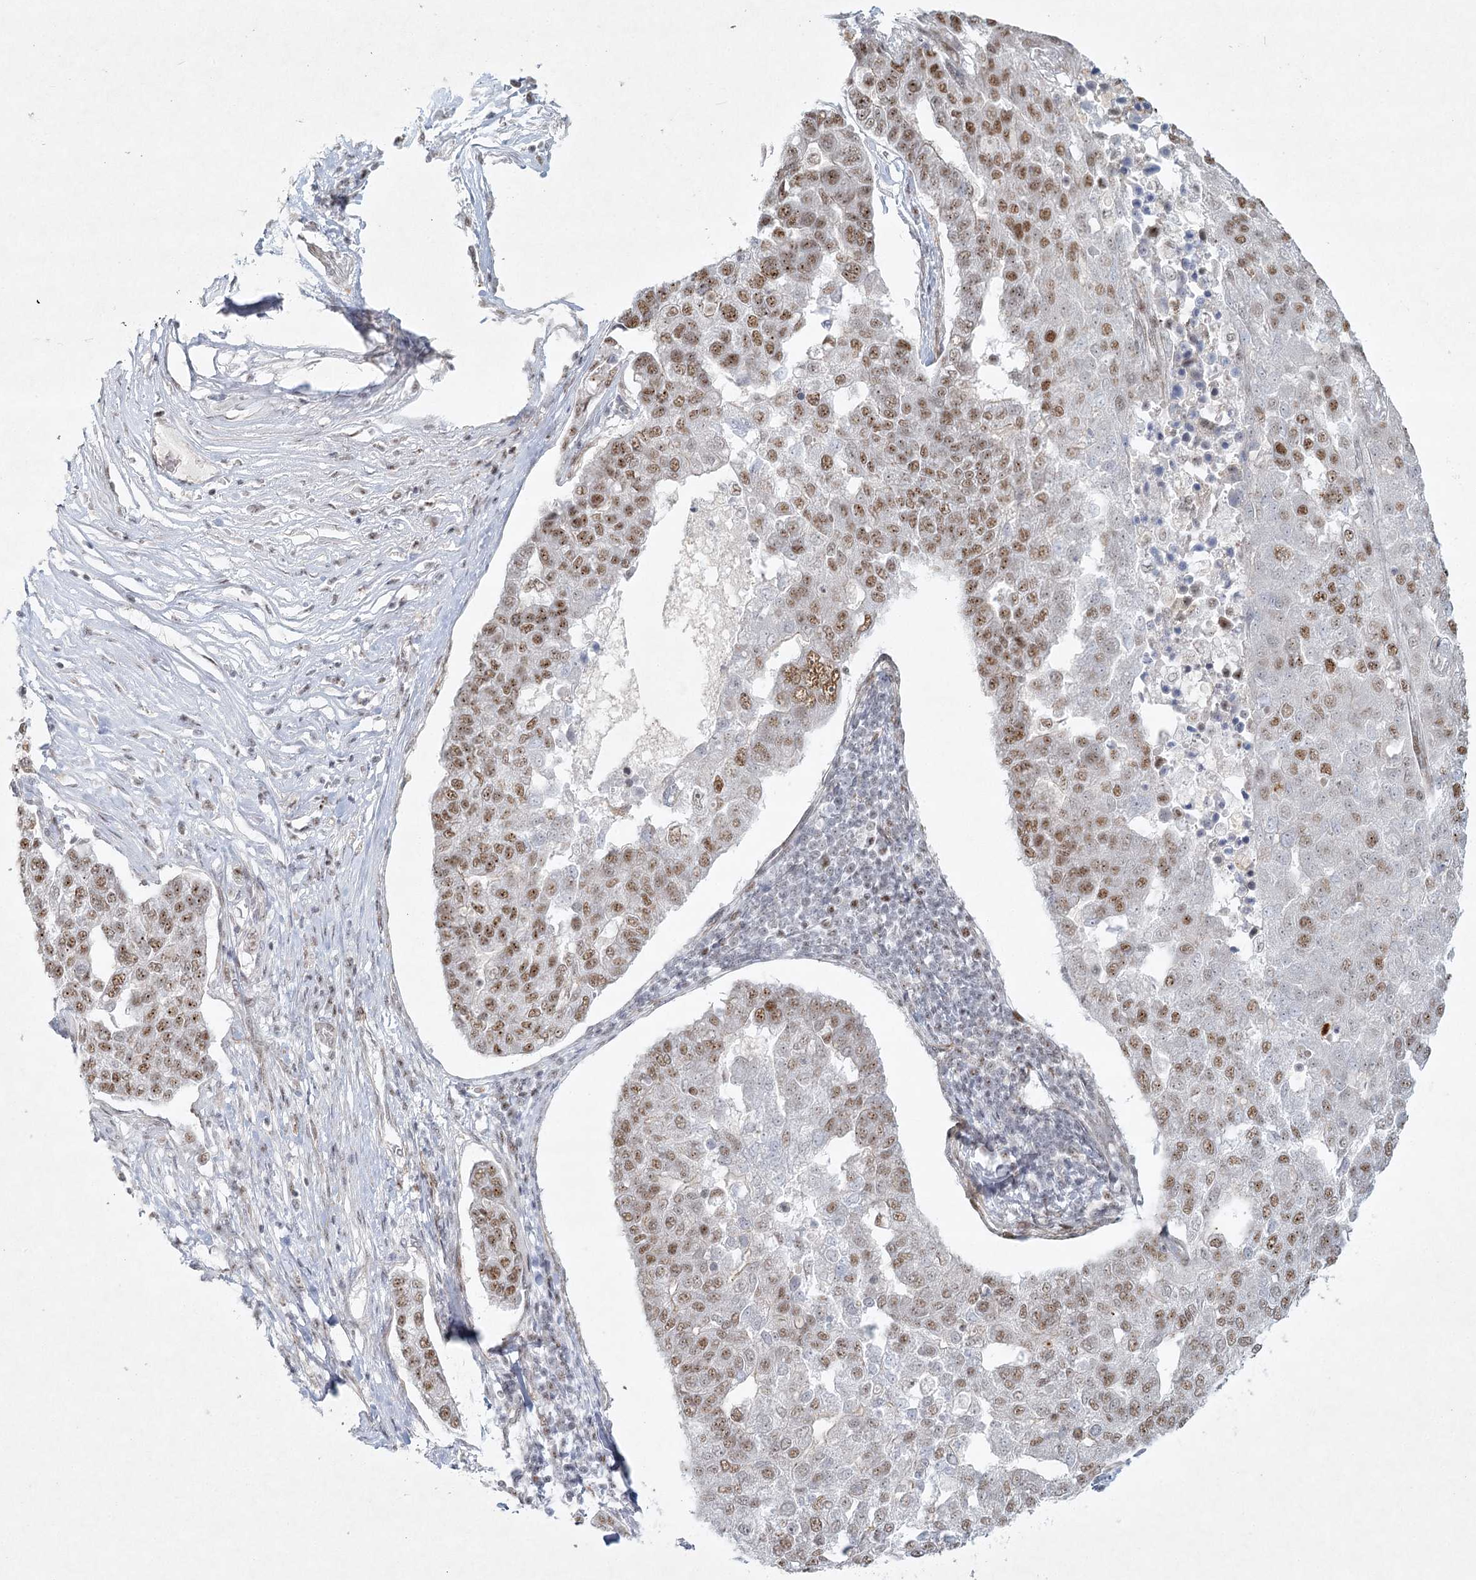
{"staining": {"intensity": "moderate", "quantity": ">75%", "location": "nuclear"}, "tissue": "pancreatic cancer", "cell_type": "Tumor cells", "image_type": "cancer", "snomed": [{"axis": "morphology", "description": "Adenocarcinoma, NOS"}, {"axis": "topography", "description": "Pancreas"}], "caption": "A brown stain highlights moderate nuclear staining of a protein in human pancreatic adenocarcinoma tumor cells. (DAB IHC, brown staining for protein, blue staining for nuclei).", "gene": "U2SURP", "patient": {"sex": "female", "age": 61}}